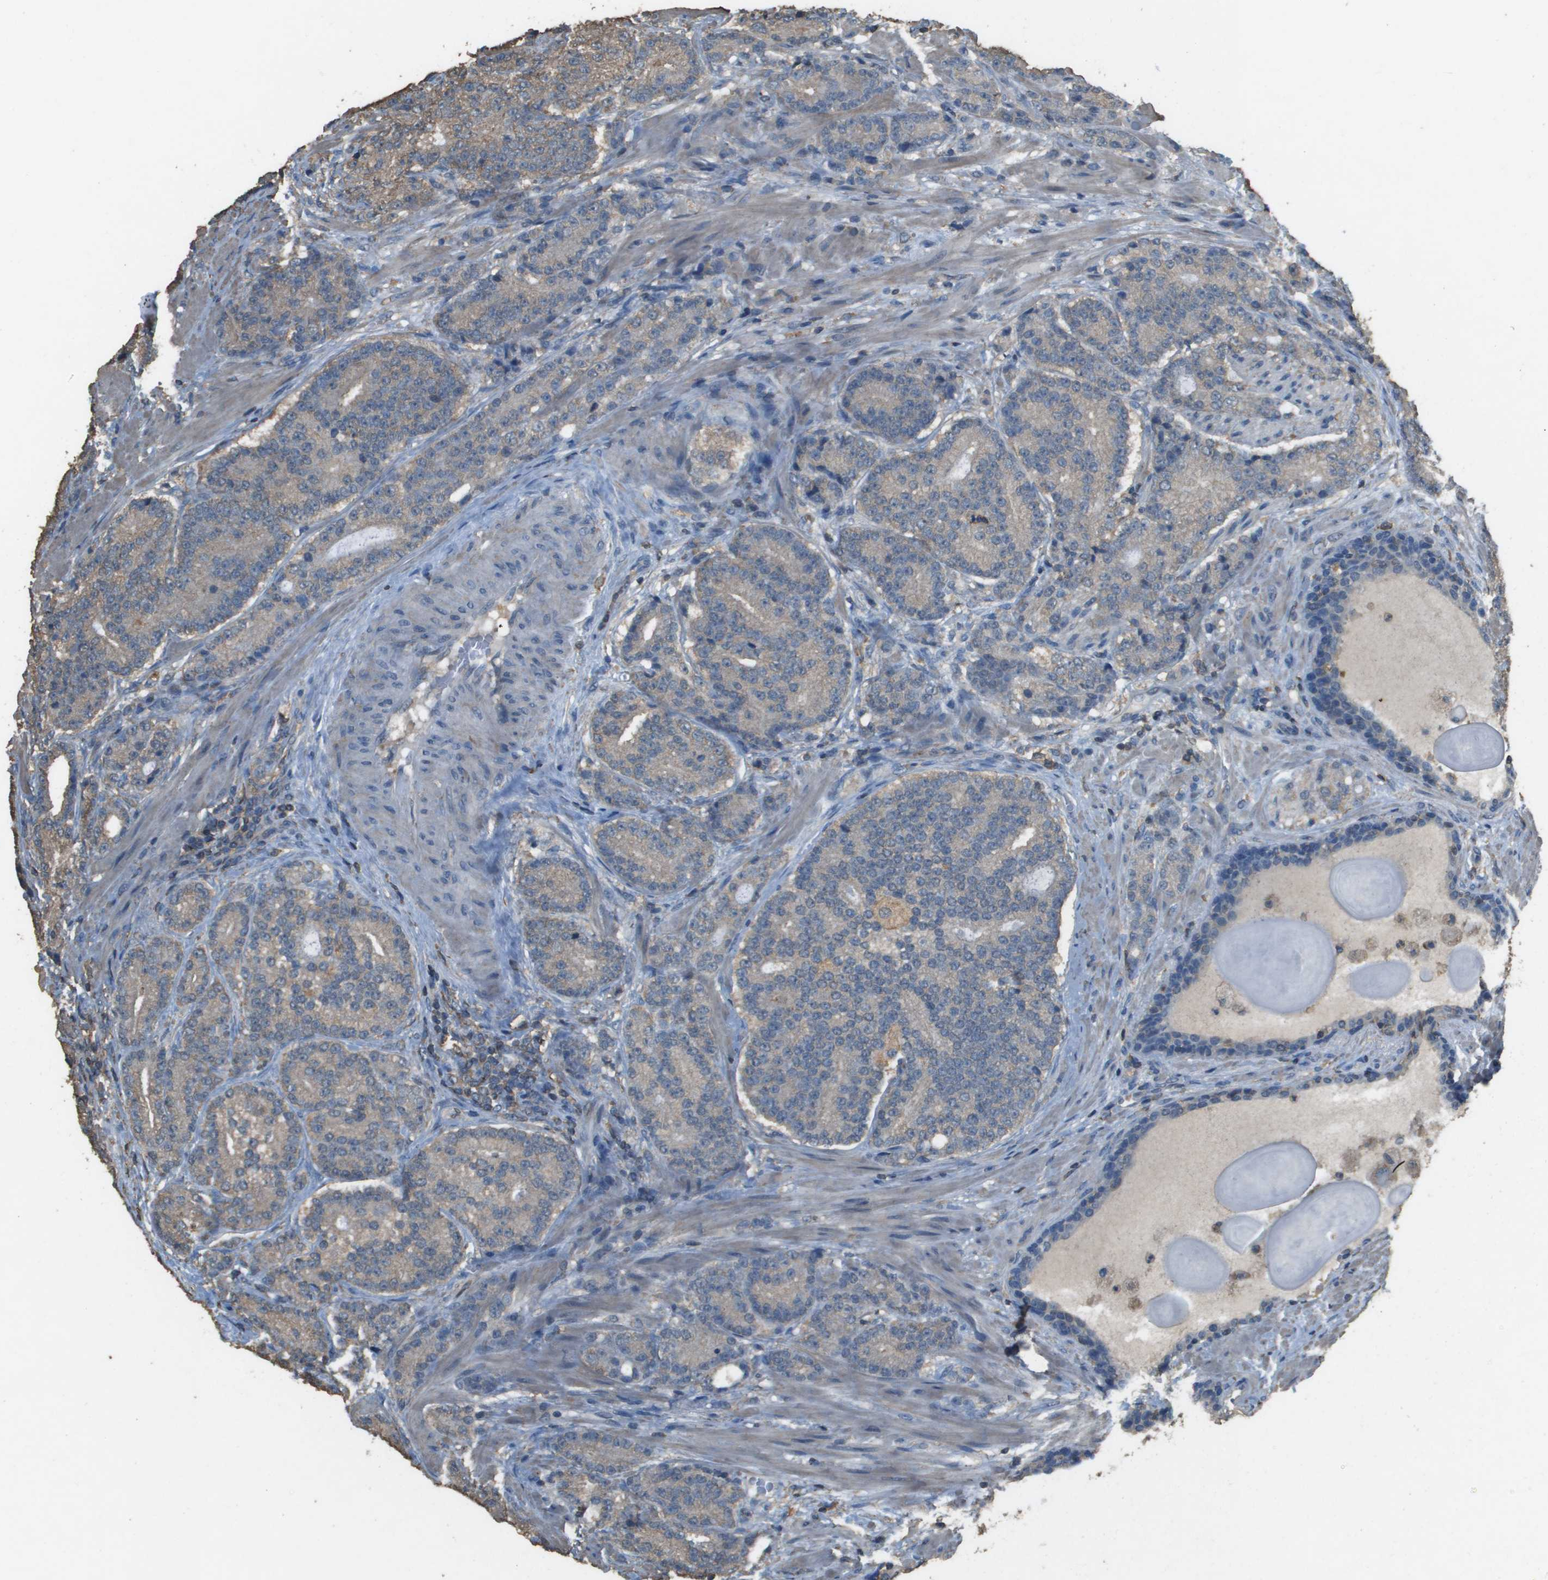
{"staining": {"intensity": "weak", "quantity": ">75%", "location": "cytoplasmic/membranous"}, "tissue": "prostate cancer", "cell_type": "Tumor cells", "image_type": "cancer", "snomed": [{"axis": "morphology", "description": "Adenocarcinoma, High grade"}, {"axis": "topography", "description": "Prostate"}], "caption": "This is an image of immunohistochemistry staining of adenocarcinoma (high-grade) (prostate), which shows weak positivity in the cytoplasmic/membranous of tumor cells.", "gene": "MS4A7", "patient": {"sex": "male", "age": 61}}